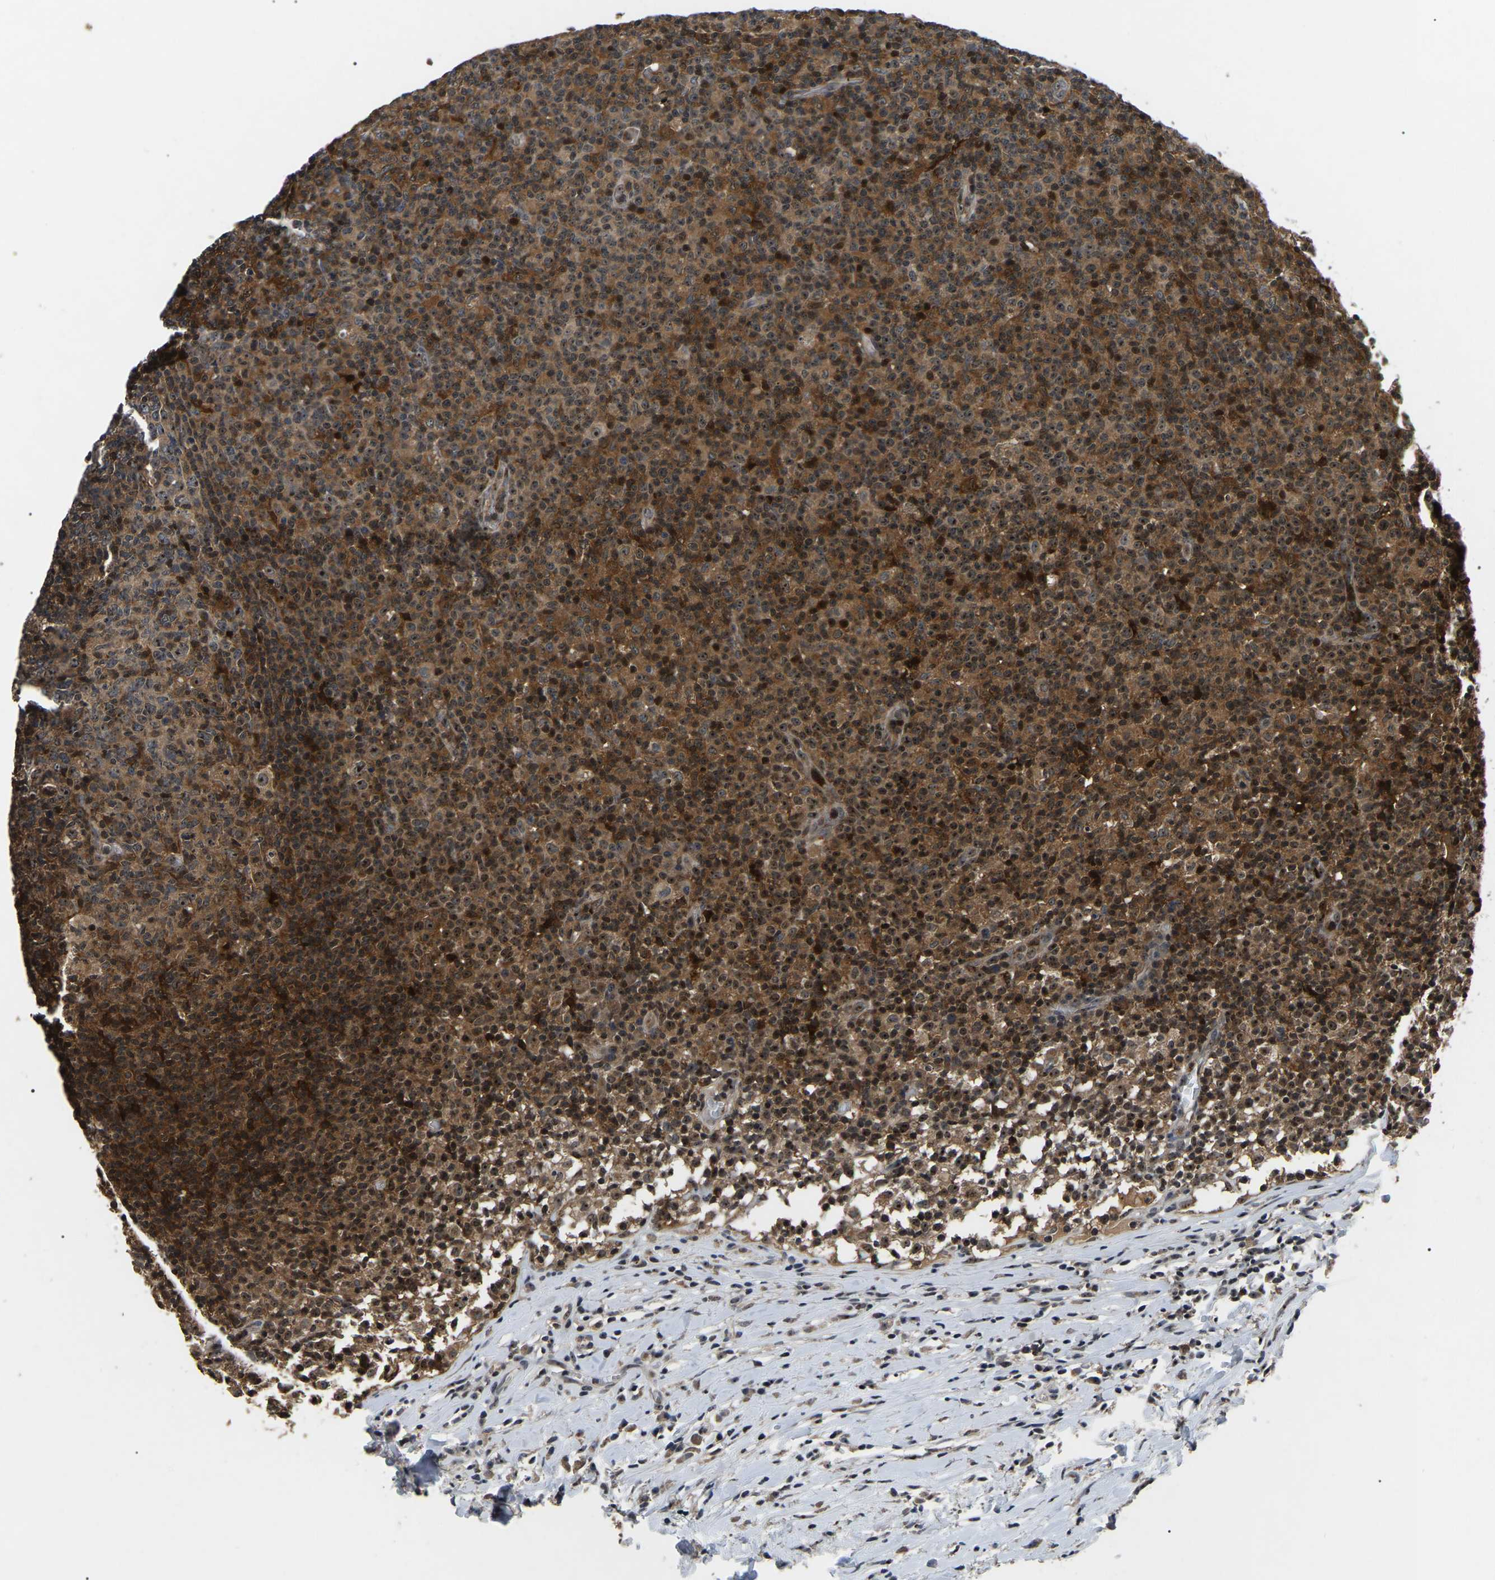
{"staining": {"intensity": "moderate", "quantity": "25%-75%", "location": "cytoplasmic/membranous,nuclear"}, "tissue": "lymph node", "cell_type": "Germinal center cells", "image_type": "normal", "snomed": [{"axis": "morphology", "description": "Normal tissue, NOS"}, {"axis": "morphology", "description": "Inflammation, NOS"}, {"axis": "topography", "description": "Lymph node"}], "caption": "Immunohistochemical staining of benign human lymph node demonstrates 25%-75% levels of moderate cytoplasmic/membranous,nuclear protein expression in approximately 25%-75% of germinal center cells. Using DAB (brown) and hematoxylin (blue) stains, captured at high magnification using brightfield microscopy.", "gene": "RBM28", "patient": {"sex": "male", "age": 55}}